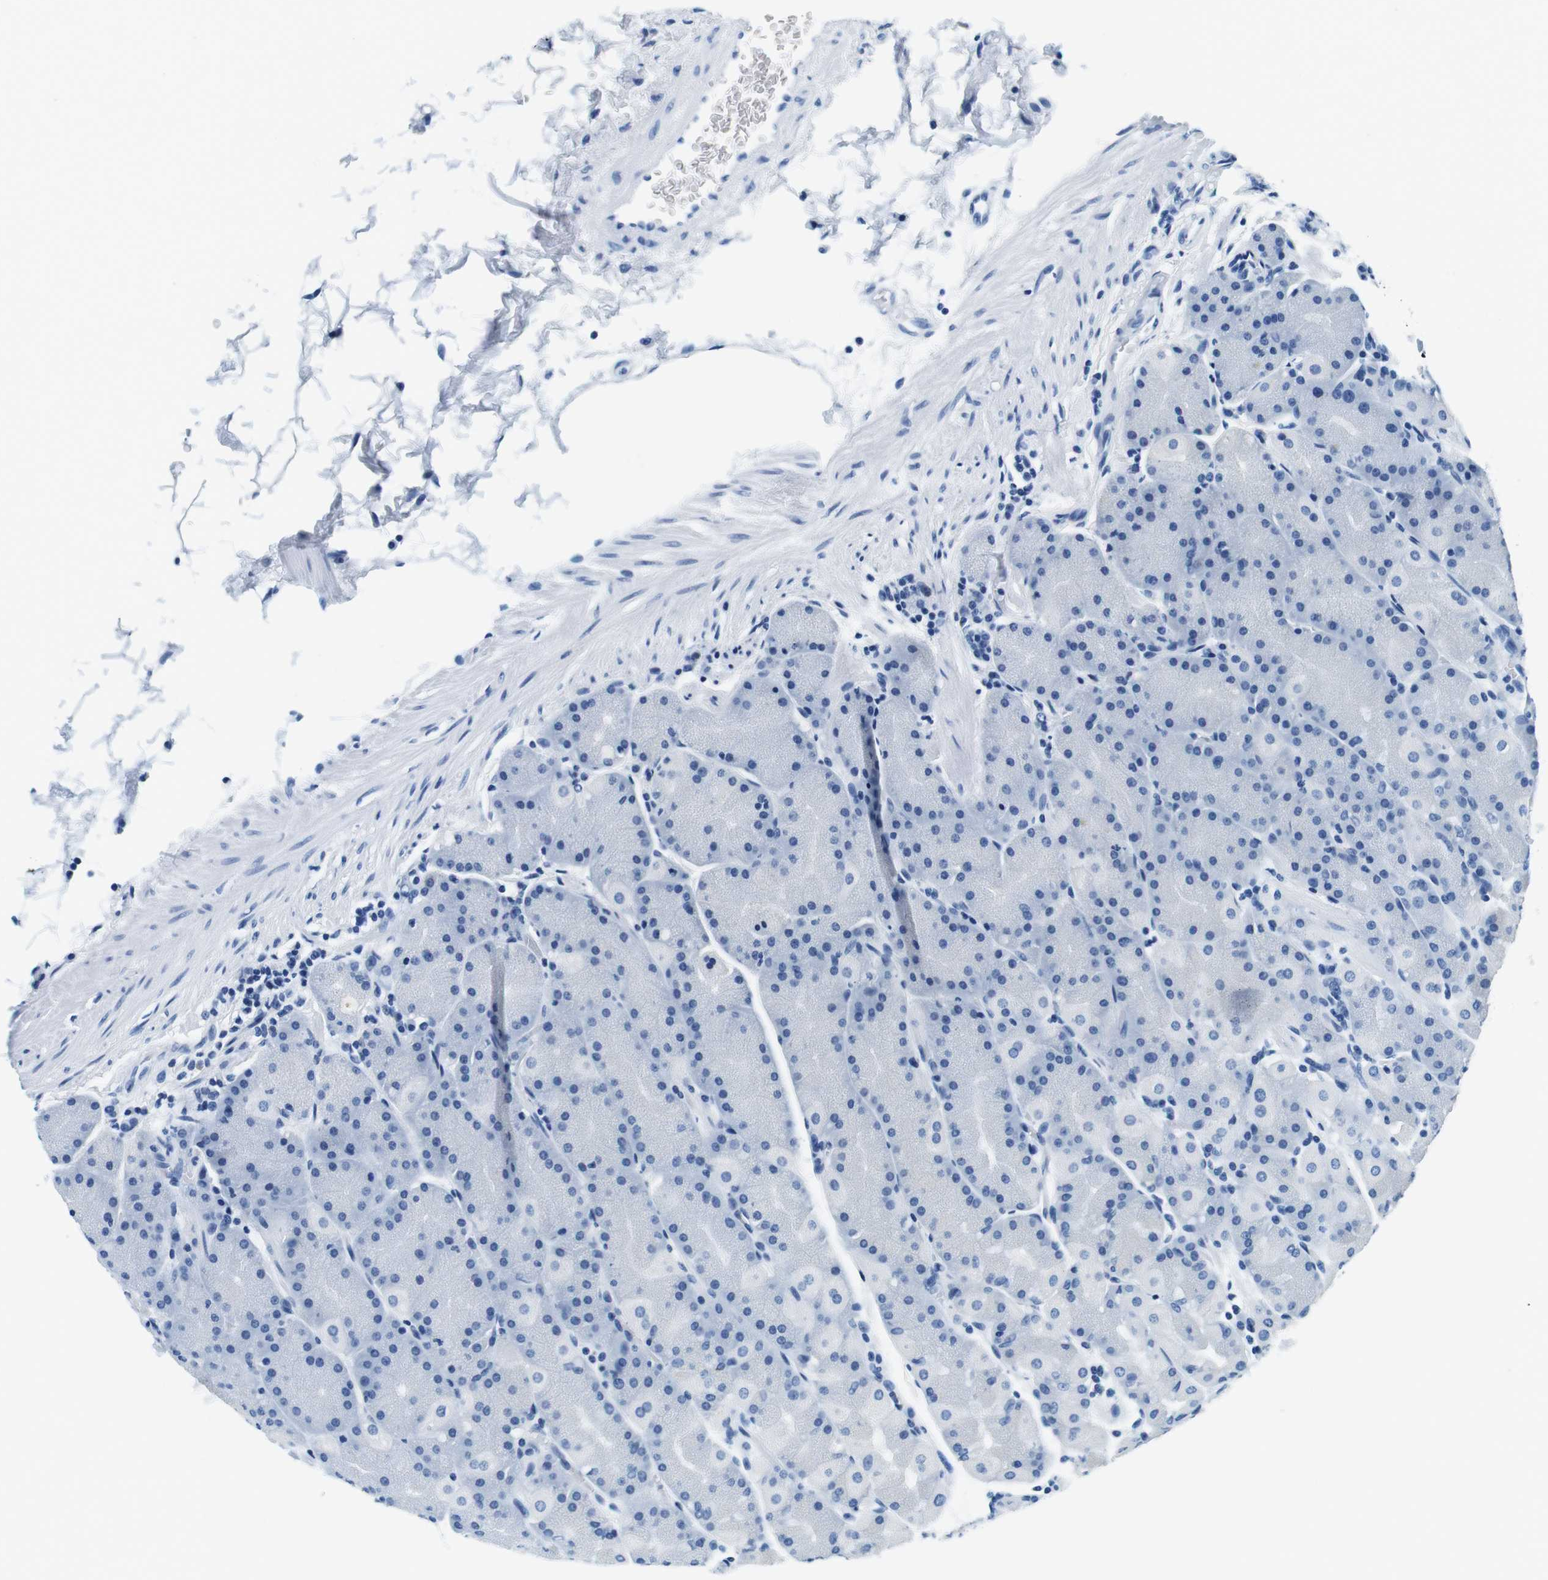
{"staining": {"intensity": "negative", "quantity": "none", "location": "none"}, "tissue": "stomach", "cell_type": "Glandular cells", "image_type": "normal", "snomed": [{"axis": "morphology", "description": "Normal tissue, NOS"}, {"axis": "topography", "description": "Stomach, upper"}, {"axis": "topography", "description": "Stomach"}], "caption": "The micrograph displays no significant staining in glandular cells of stomach. (Brightfield microscopy of DAB (3,3'-diaminobenzidine) immunohistochemistry (IHC) at high magnification).", "gene": "ELANE", "patient": {"sex": "male", "age": 76}}